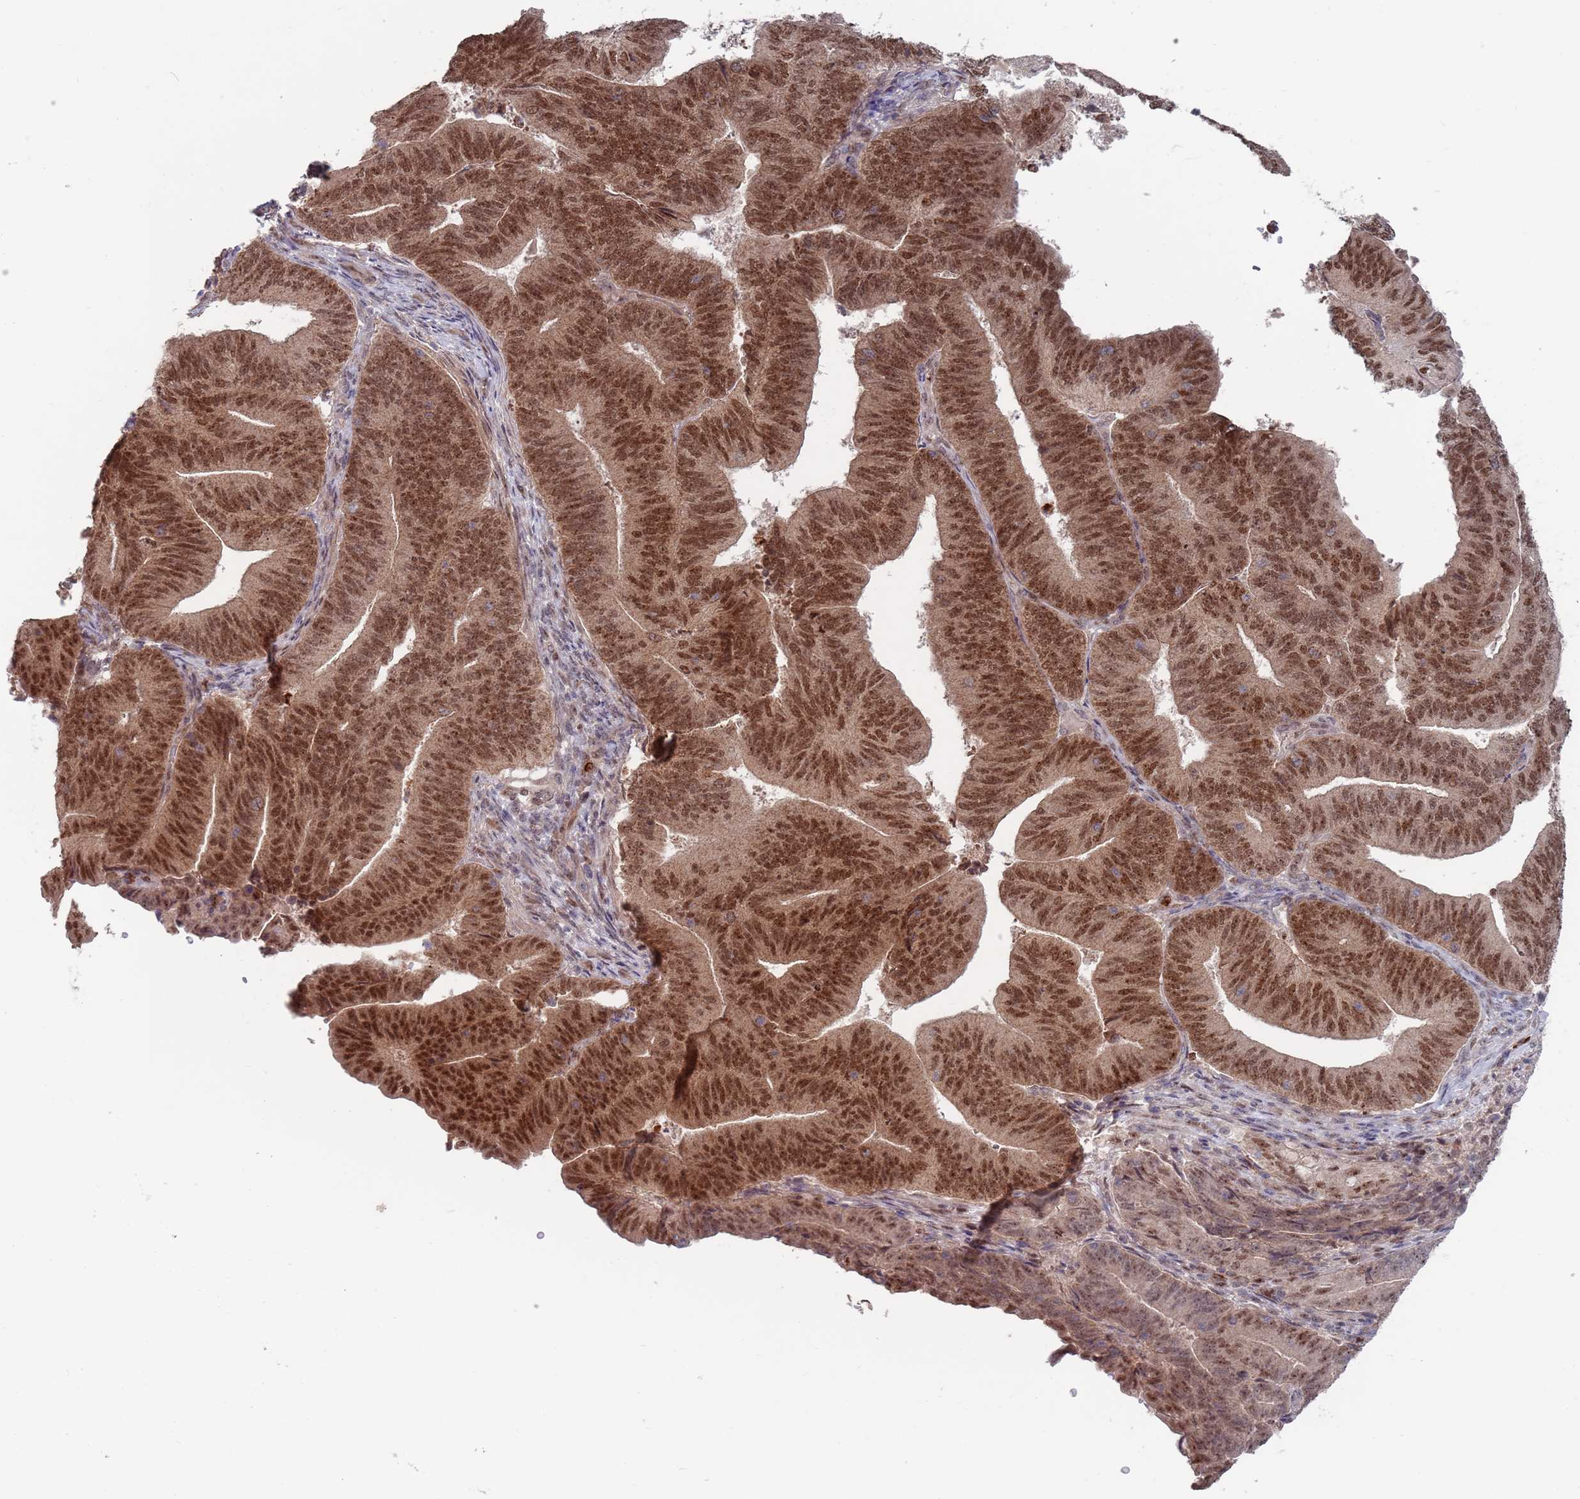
{"staining": {"intensity": "moderate", "quantity": ">75%", "location": "nuclear"}, "tissue": "endometrial cancer", "cell_type": "Tumor cells", "image_type": "cancer", "snomed": [{"axis": "morphology", "description": "Adenocarcinoma, NOS"}, {"axis": "topography", "description": "Endometrium"}], "caption": "About >75% of tumor cells in endometrial cancer show moderate nuclear protein positivity as visualized by brown immunohistochemical staining.", "gene": "RPP25", "patient": {"sex": "female", "age": 70}}